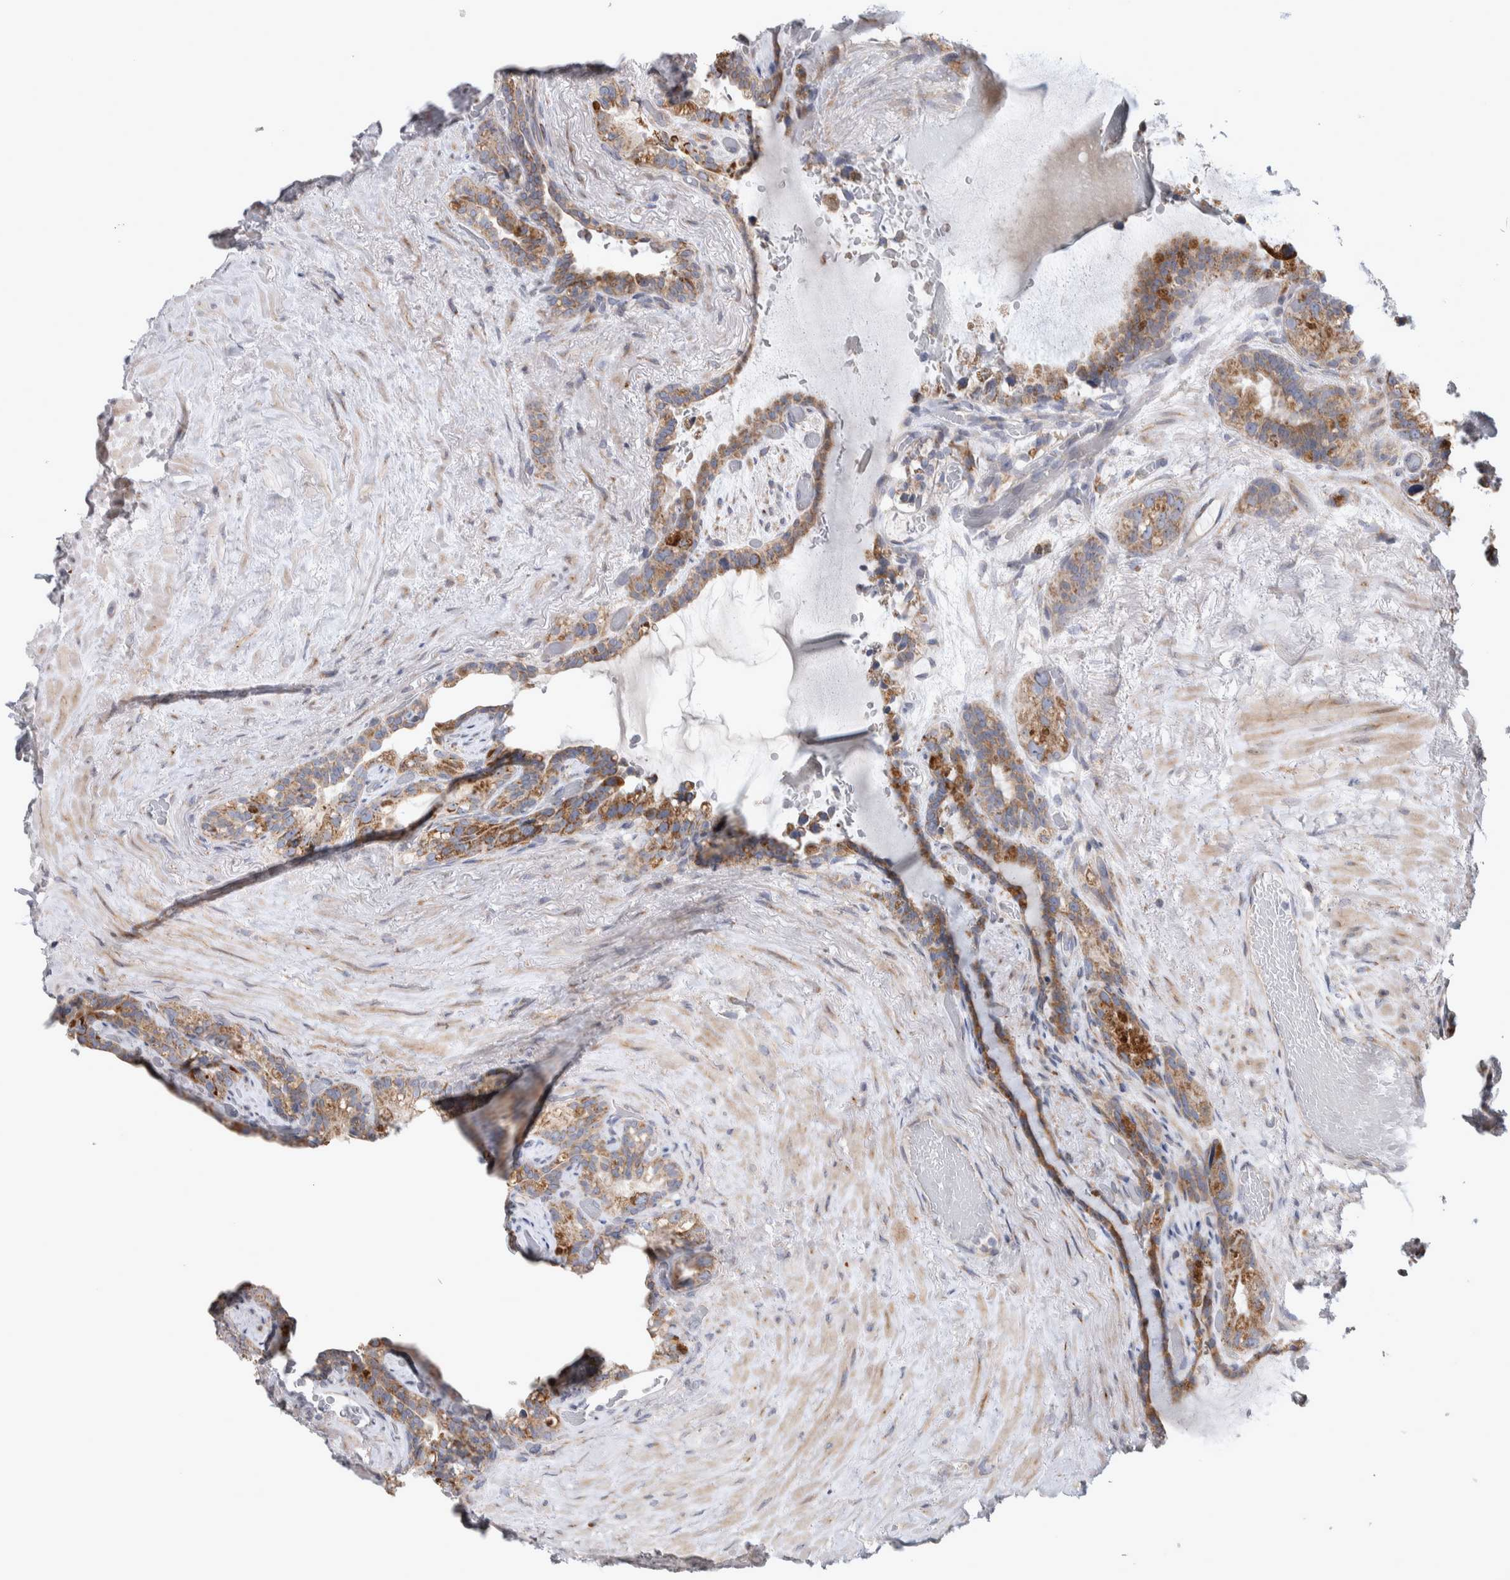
{"staining": {"intensity": "moderate", "quantity": ">75%", "location": "cytoplasmic/membranous"}, "tissue": "seminal vesicle", "cell_type": "Glandular cells", "image_type": "normal", "snomed": [{"axis": "morphology", "description": "Normal tissue, NOS"}, {"axis": "topography", "description": "Seminal veicle"}], "caption": "Moderate cytoplasmic/membranous expression is appreciated in about >75% of glandular cells in normal seminal vesicle.", "gene": "SCO1", "patient": {"sex": "male", "age": 80}}